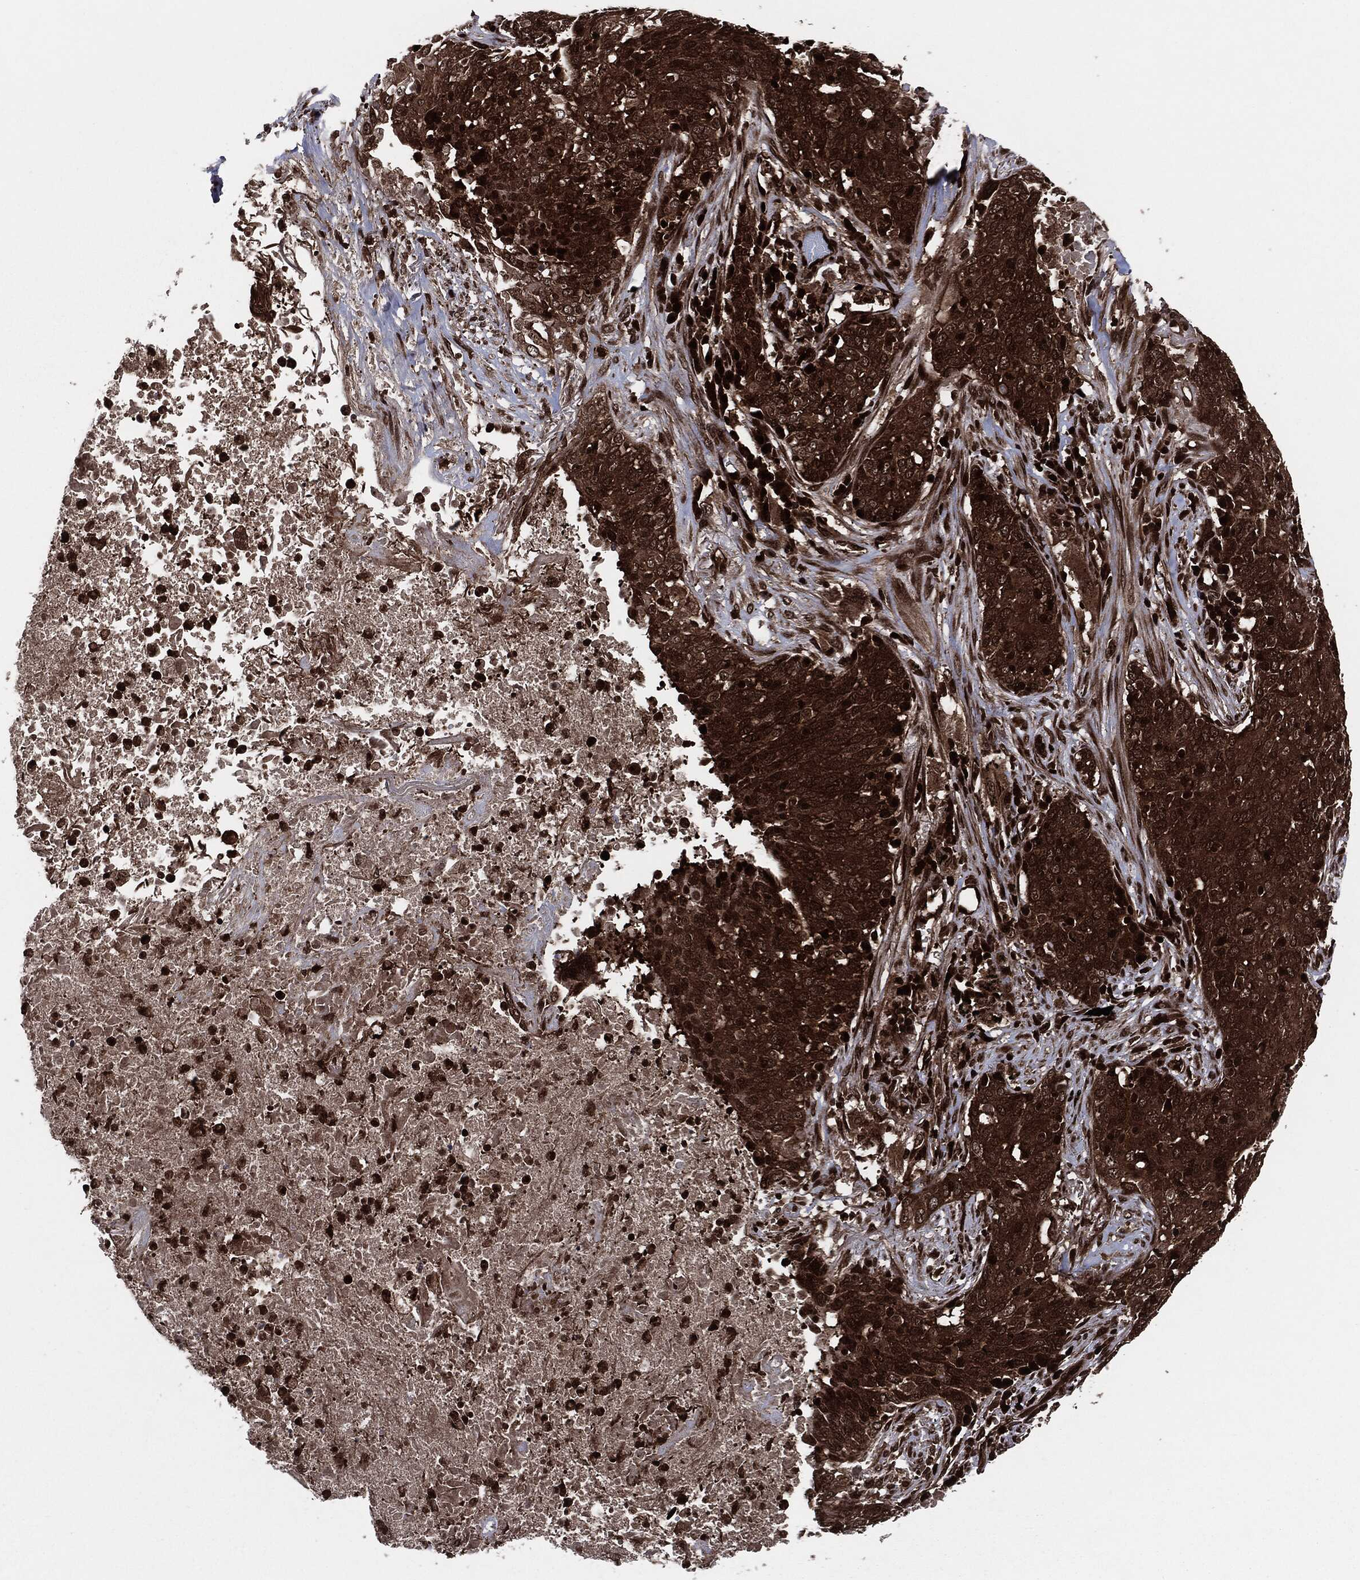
{"staining": {"intensity": "strong", "quantity": ">75%", "location": "cytoplasmic/membranous"}, "tissue": "lung cancer", "cell_type": "Tumor cells", "image_type": "cancer", "snomed": [{"axis": "morphology", "description": "Squamous cell carcinoma, NOS"}, {"axis": "topography", "description": "Lung"}], "caption": "Immunohistochemical staining of lung cancer (squamous cell carcinoma) reveals high levels of strong cytoplasmic/membranous positivity in approximately >75% of tumor cells.", "gene": "YWHAB", "patient": {"sex": "male", "age": 82}}